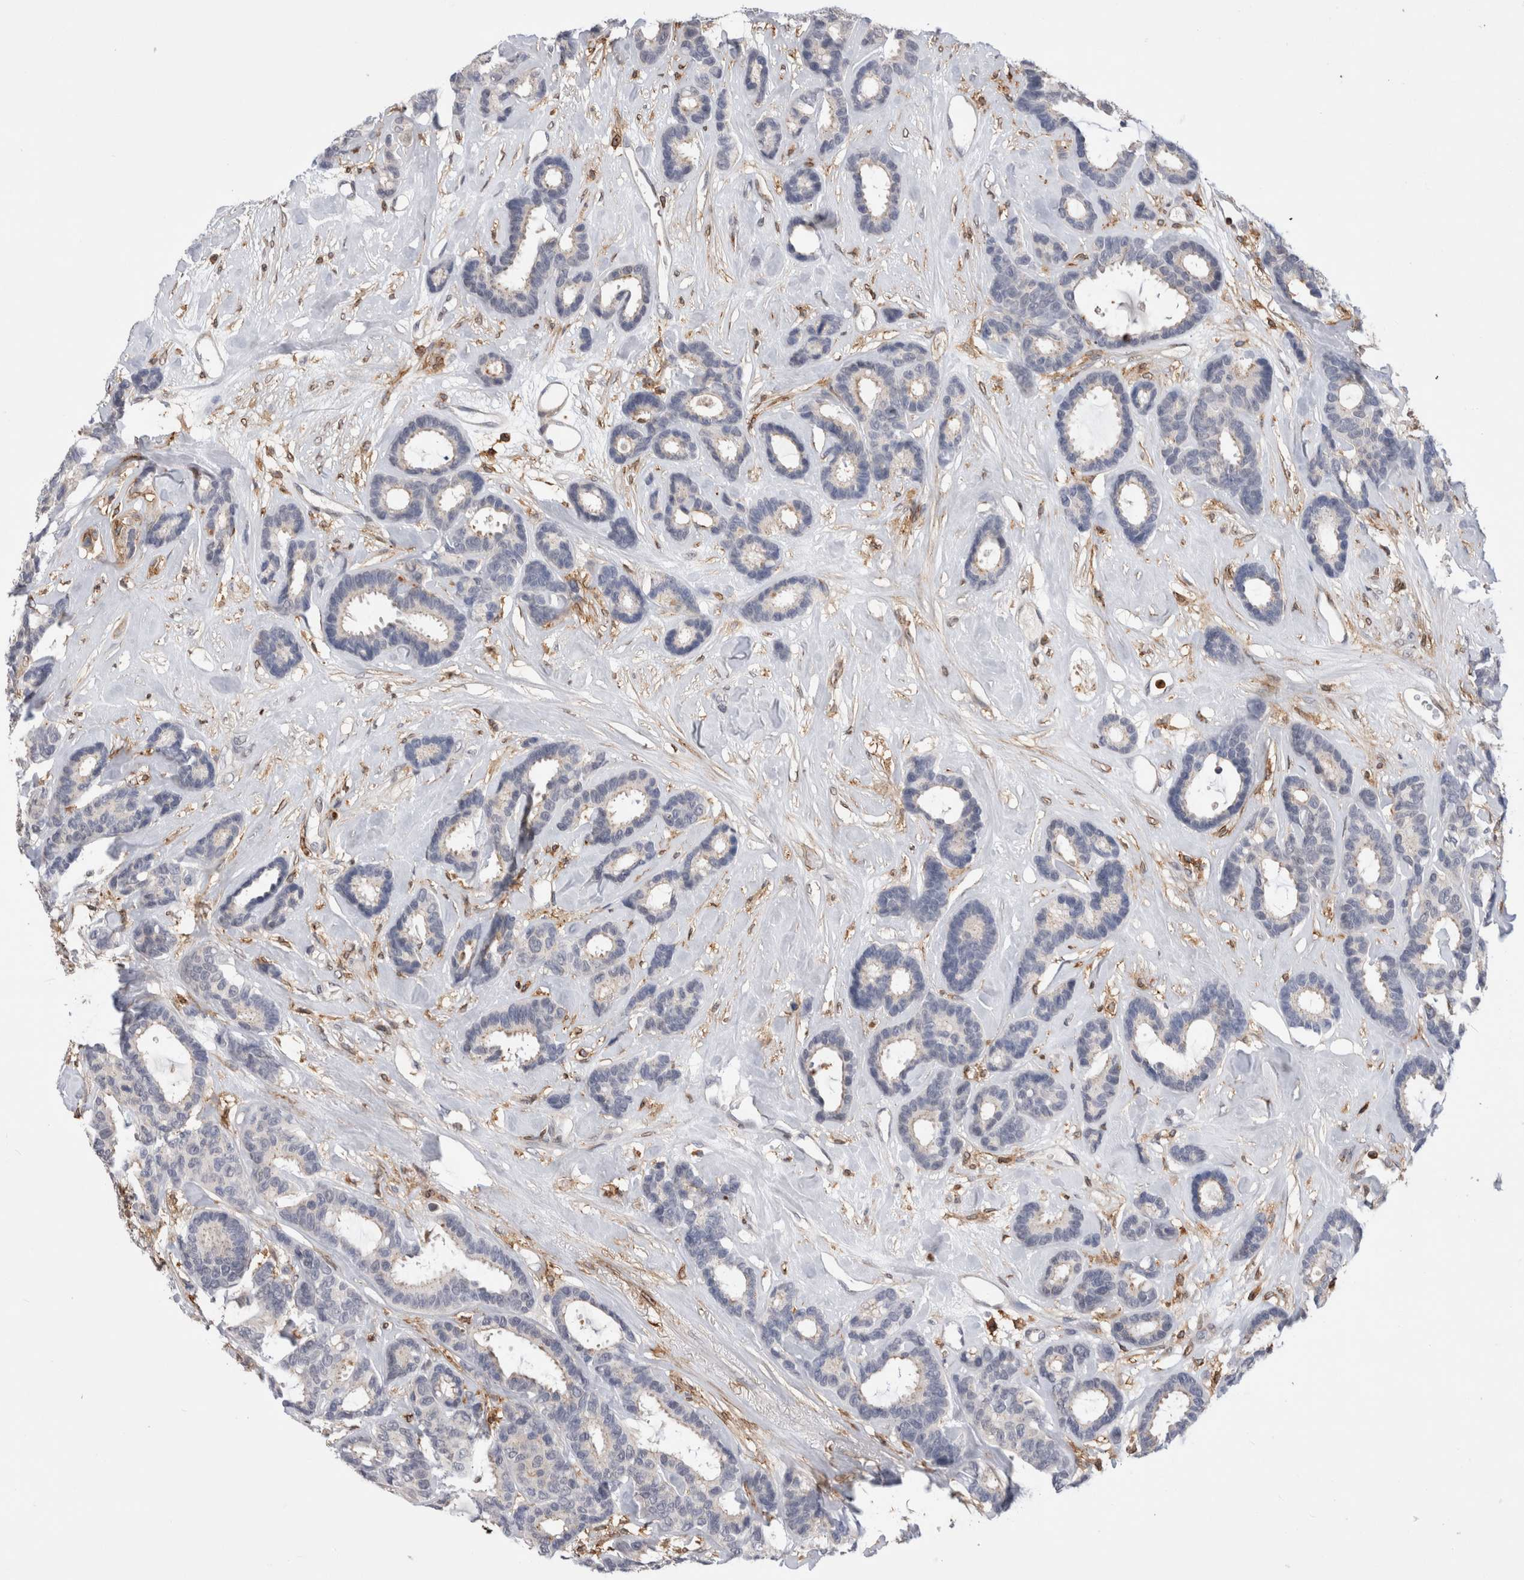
{"staining": {"intensity": "negative", "quantity": "none", "location": "none"}, "tissue": "breast cancer", "cell_type": "Tumor cells", "image_type": "cancer", "snomed": [{"axis": "morphology", "description": "Duct carcinoma"}, {"axis": "topography", "description": "Breast"}], "caption": "DAB (3,3'-diaminobenzidine) immunohistochemical staining of breast cancer (infiltrating ductal carcinoma) demonstrates no significant staining in tumor cells.", "gene": "CCDC88B", "patient": {"sex": "female", "age": 87}}